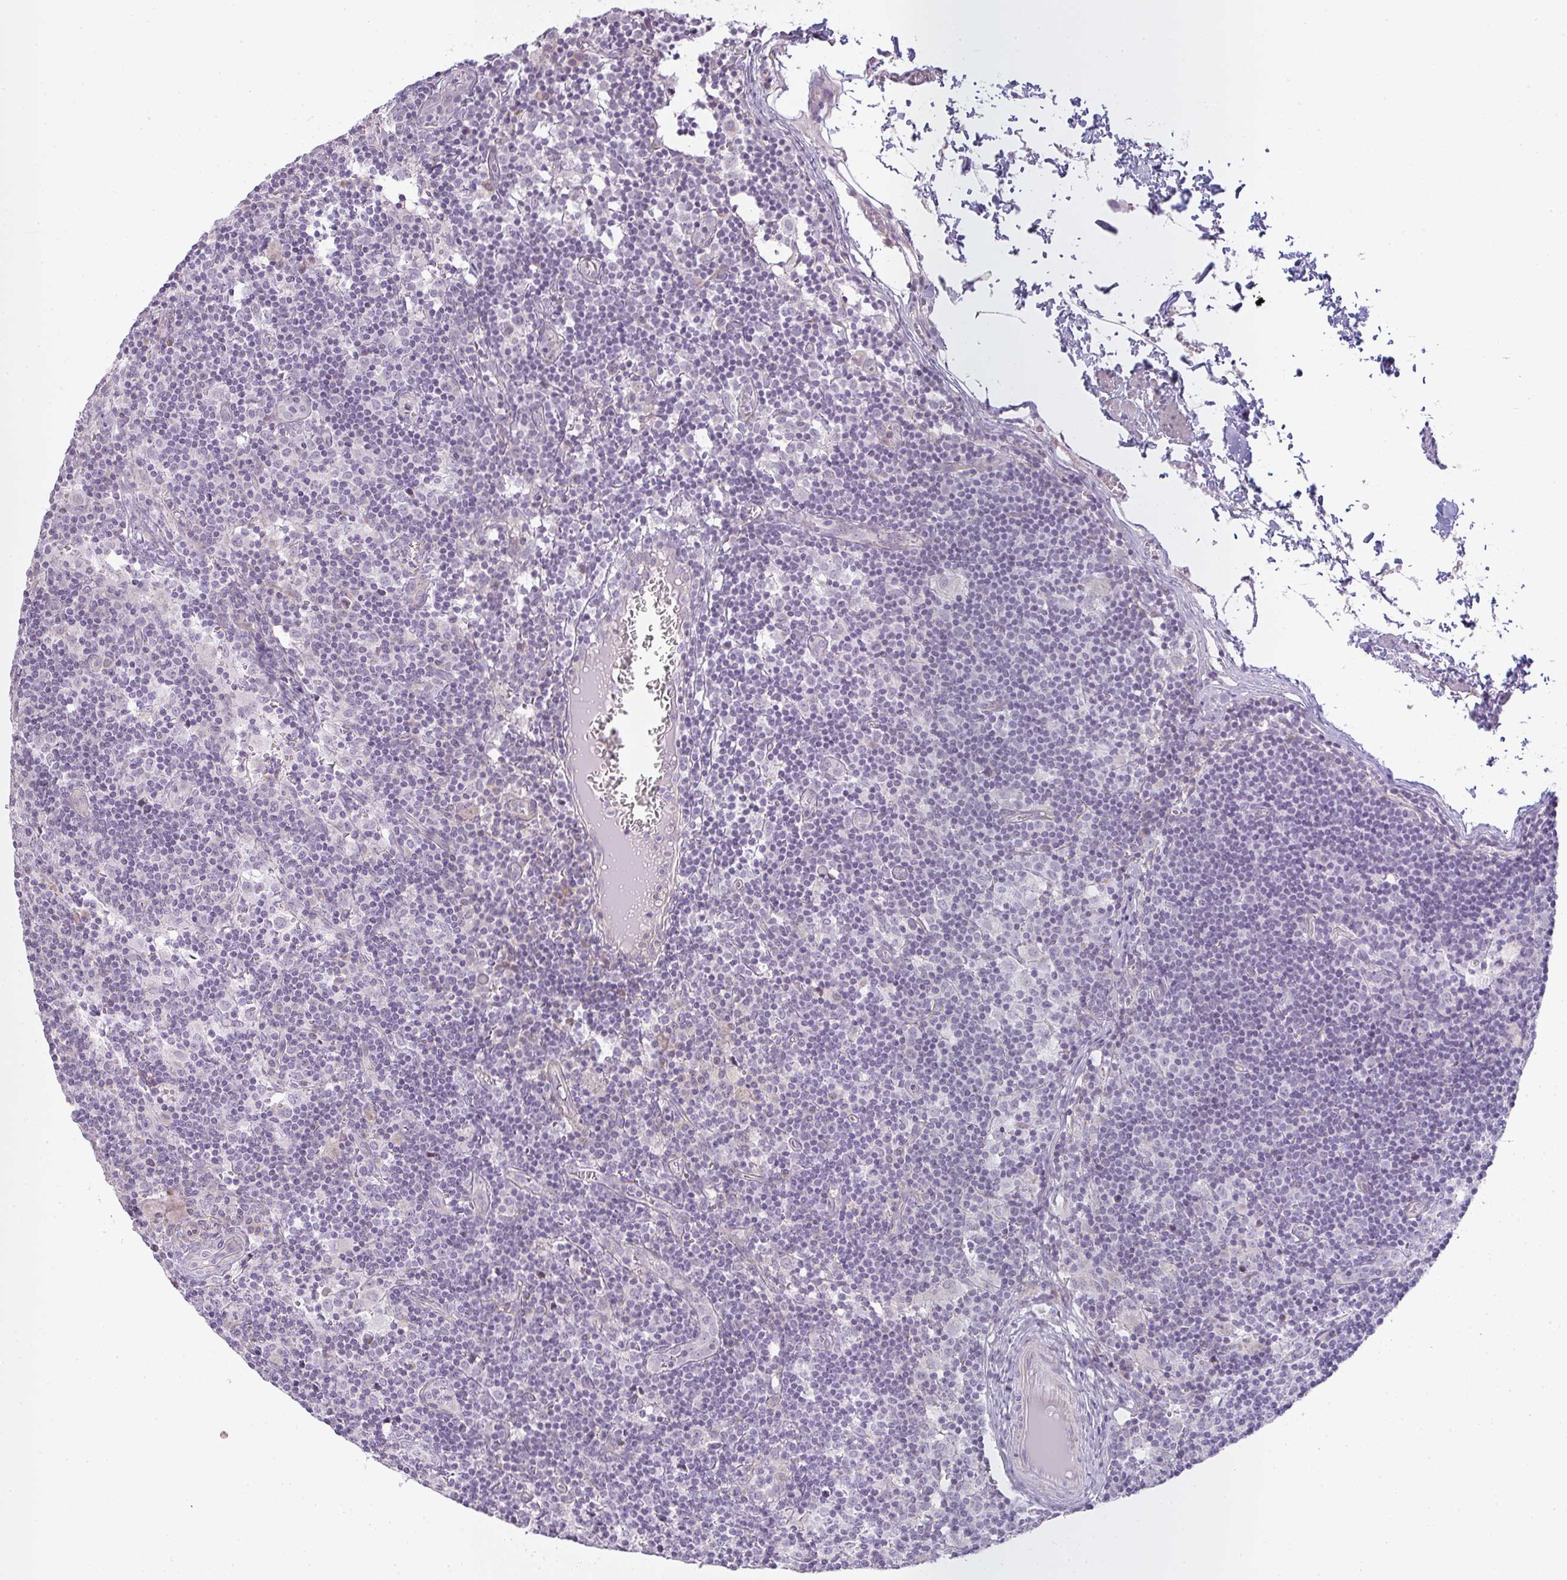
{"staining": {"intensity": "negative", "quantity": "none", "location": "none"}, "tissue": "lymph node", "cell_type": "Germinal center cells", "image_type": "normal", "snomed": [{"axis": "morphology", "description": "Normal tissue, NOS"}, {"axis": "topography", "description": "Lymph node"}], "caption": "This micrograph is of unremarkable lymph node stained with immunohistochemistry to label a protein in brown with the nuclei are counter-stained blue. There is no staining in germinal center cells.", "gene": "SIRPB2", "patient": {"sex": "female", "age": 45}}